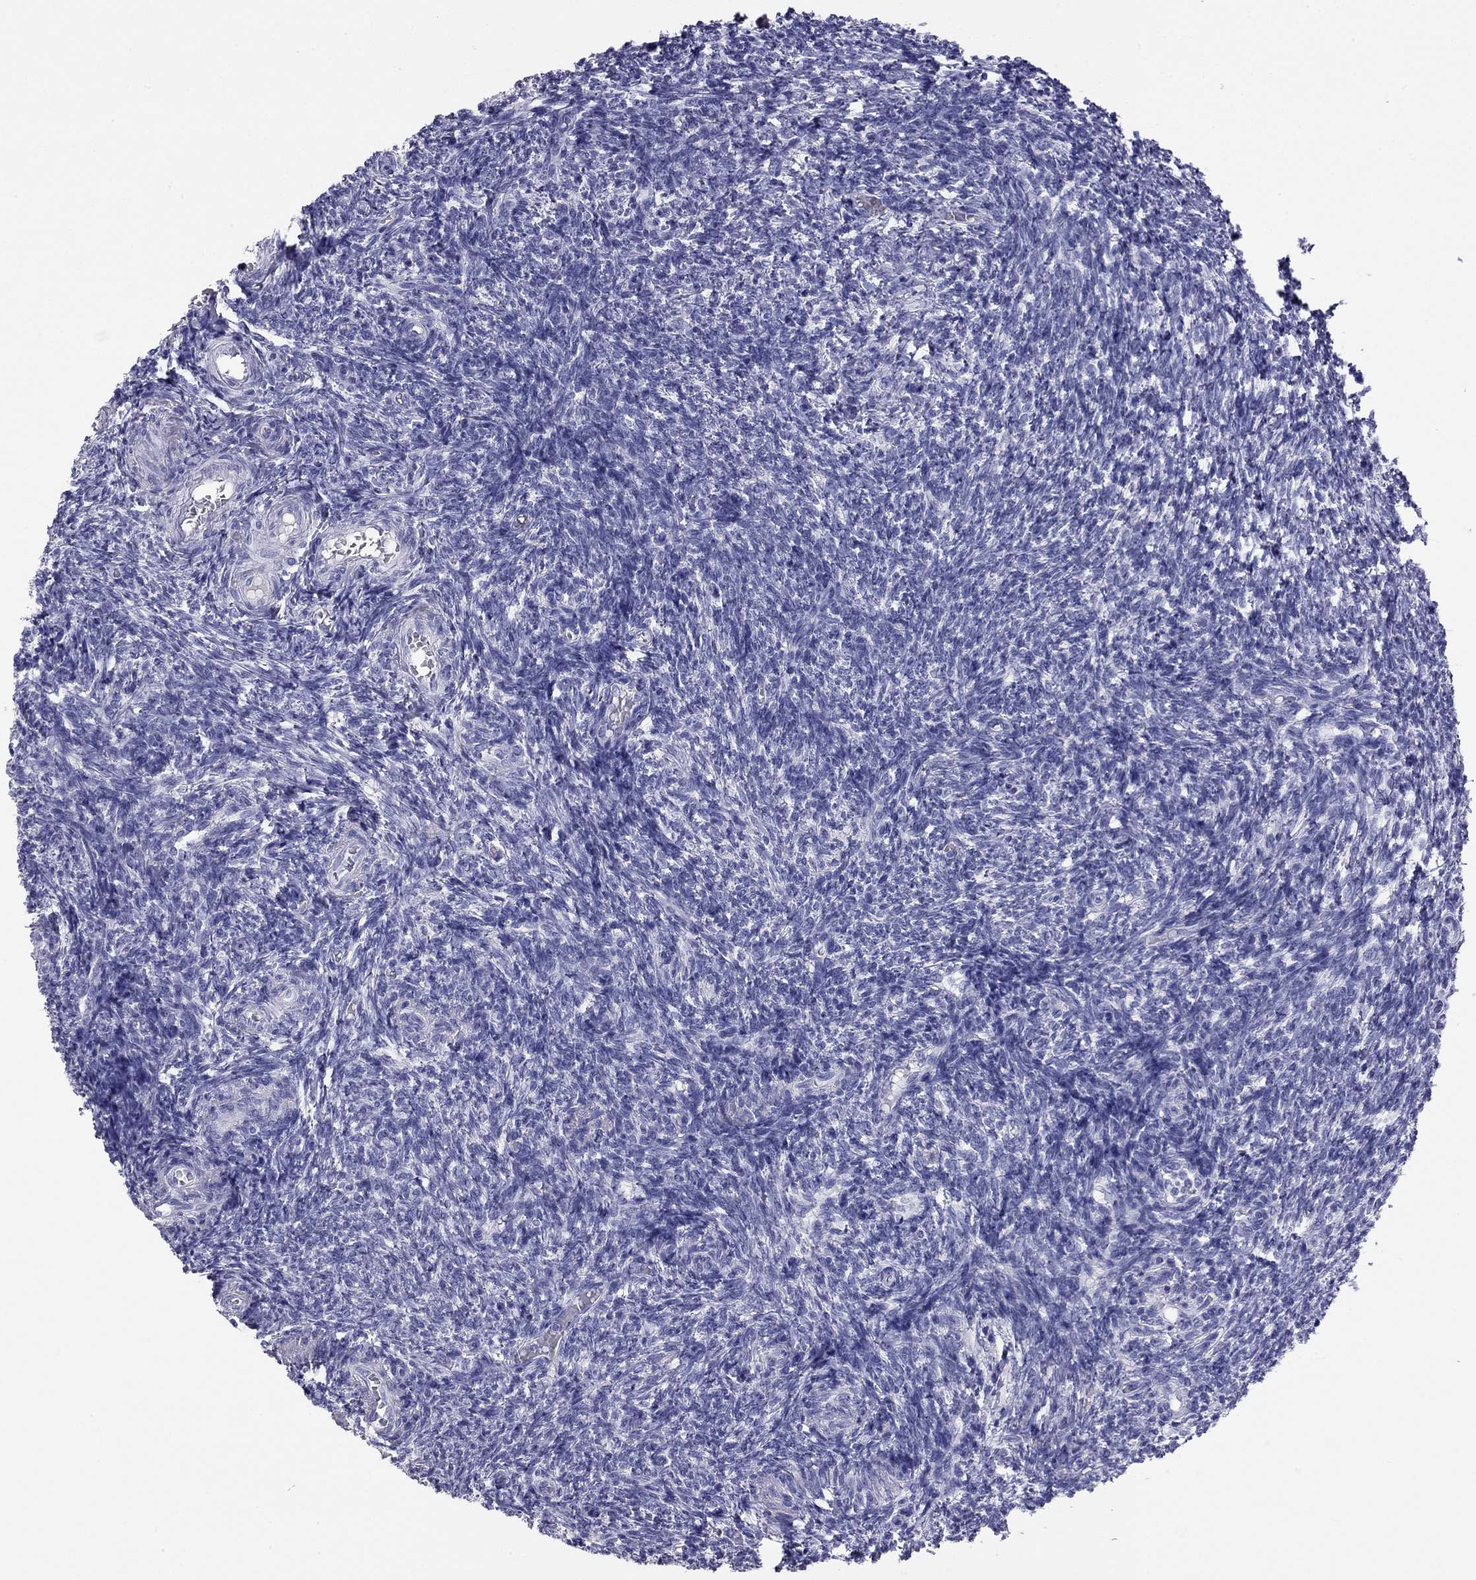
{"staining": {"intensity": "negative", "quantity": "none", "location": "none"}, "tissue": "ovary", "cell_type": "Ovarian stroma cells", "image_type": "normal", "snomed": [{"axis": "morphology", "description": "Normal tissue, NOS"}, {"axis": "topography", "description": "Ovary"}], "caption": "Human ovary stained for a protein using immunohistochemistry (IHC) exhibits no expression in ovarian stroma cells.", "gene": "ODF4", "patient": {"sex": "female", "age": 39}}